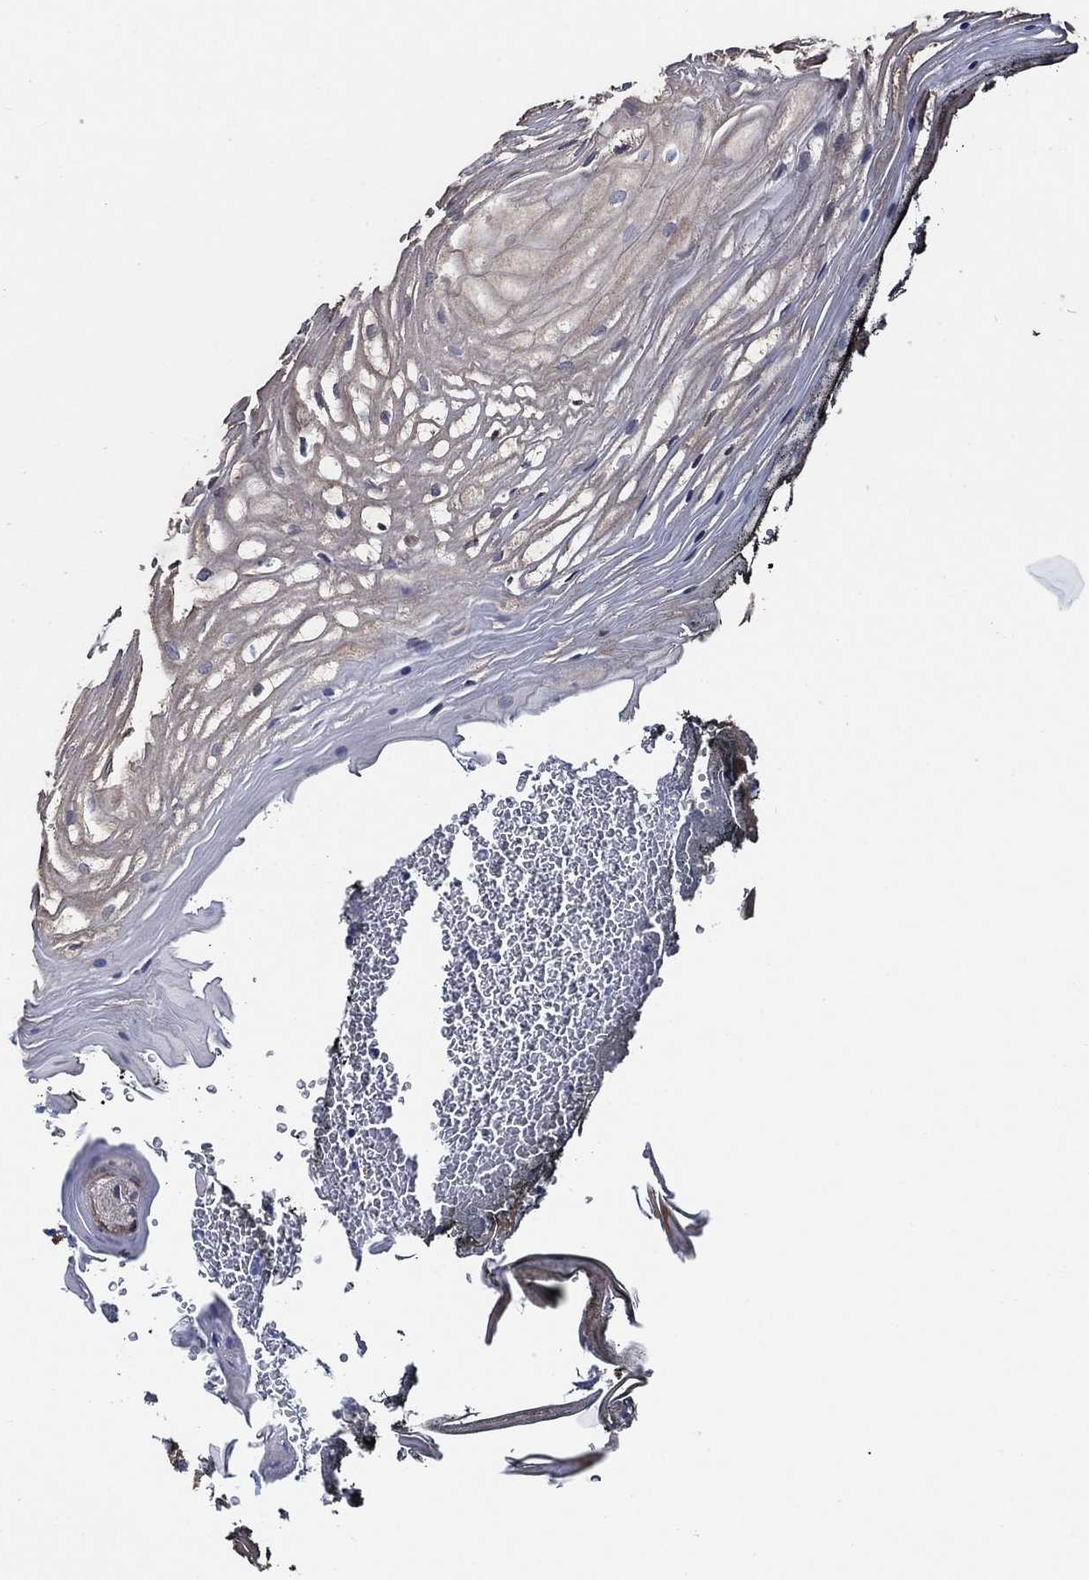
{"staining": {"intensity": "negative", "quantity": "none", "location": "none"}, "tissue": "oral mucosa", "cell_type": "Squamous epithelial cells", "image_type": "normal", "snomed": [{"axis": "morphology", "description": "Normal tissue, NOS"}, {"axis": "morphology", "description": "Squamous cell carcinoma, NOS"}, {"axis": "topography", "description": "Oral tissue"}, {"axis": "topography", "description": "Head-Neck"}], "caption": "Squamous epithelial cells show no significant expression in normal oral mucosa.", "gene": "WDR62", "patient": {"sex": "male", "age": 65}}